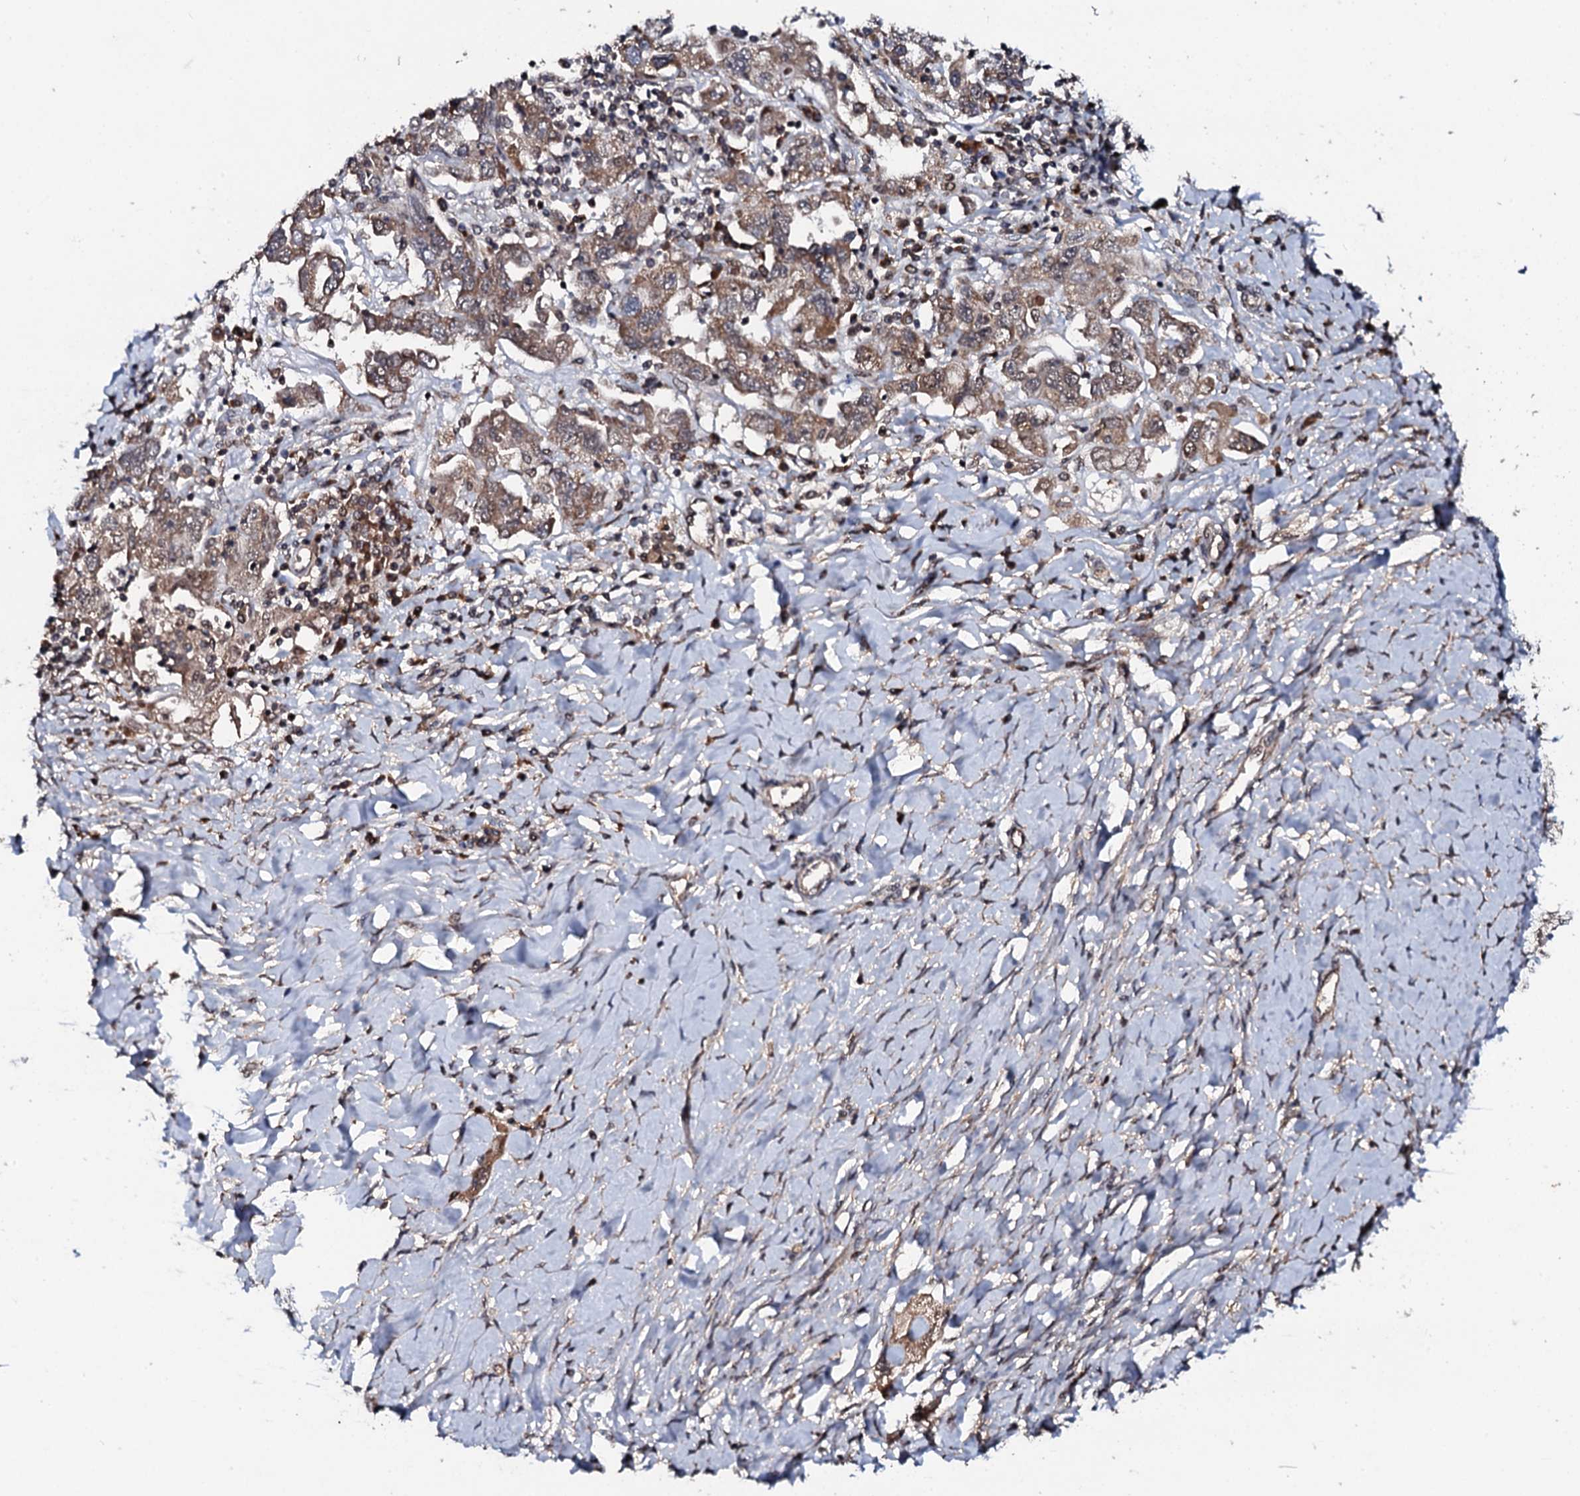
{"staining": {"intensity": "moderate", "quantity": "25%-75%", "location": "cytoplasmic/membranous"}, "tissue": "ovarian cancer", "cell_type": "Tumor cells", "image_type": "cancer", "snomed": [{"axis": "morphology", "description": "Carcinoma, NOS"}, {"axis": "morphology", "description": "Cystadenocarcinoma, serous, NOS"}, {"axis": "topography", "description": "Ovary"}], "caption": "Tumor cells display medium levels of moderate cytoplasmic/membranous positivity in approximately 25%-75% of cells in human ovarian serous cystadenocarcinoma.", "gene": "FAM111A", "patient": {"sex": "female", "age": 69}}